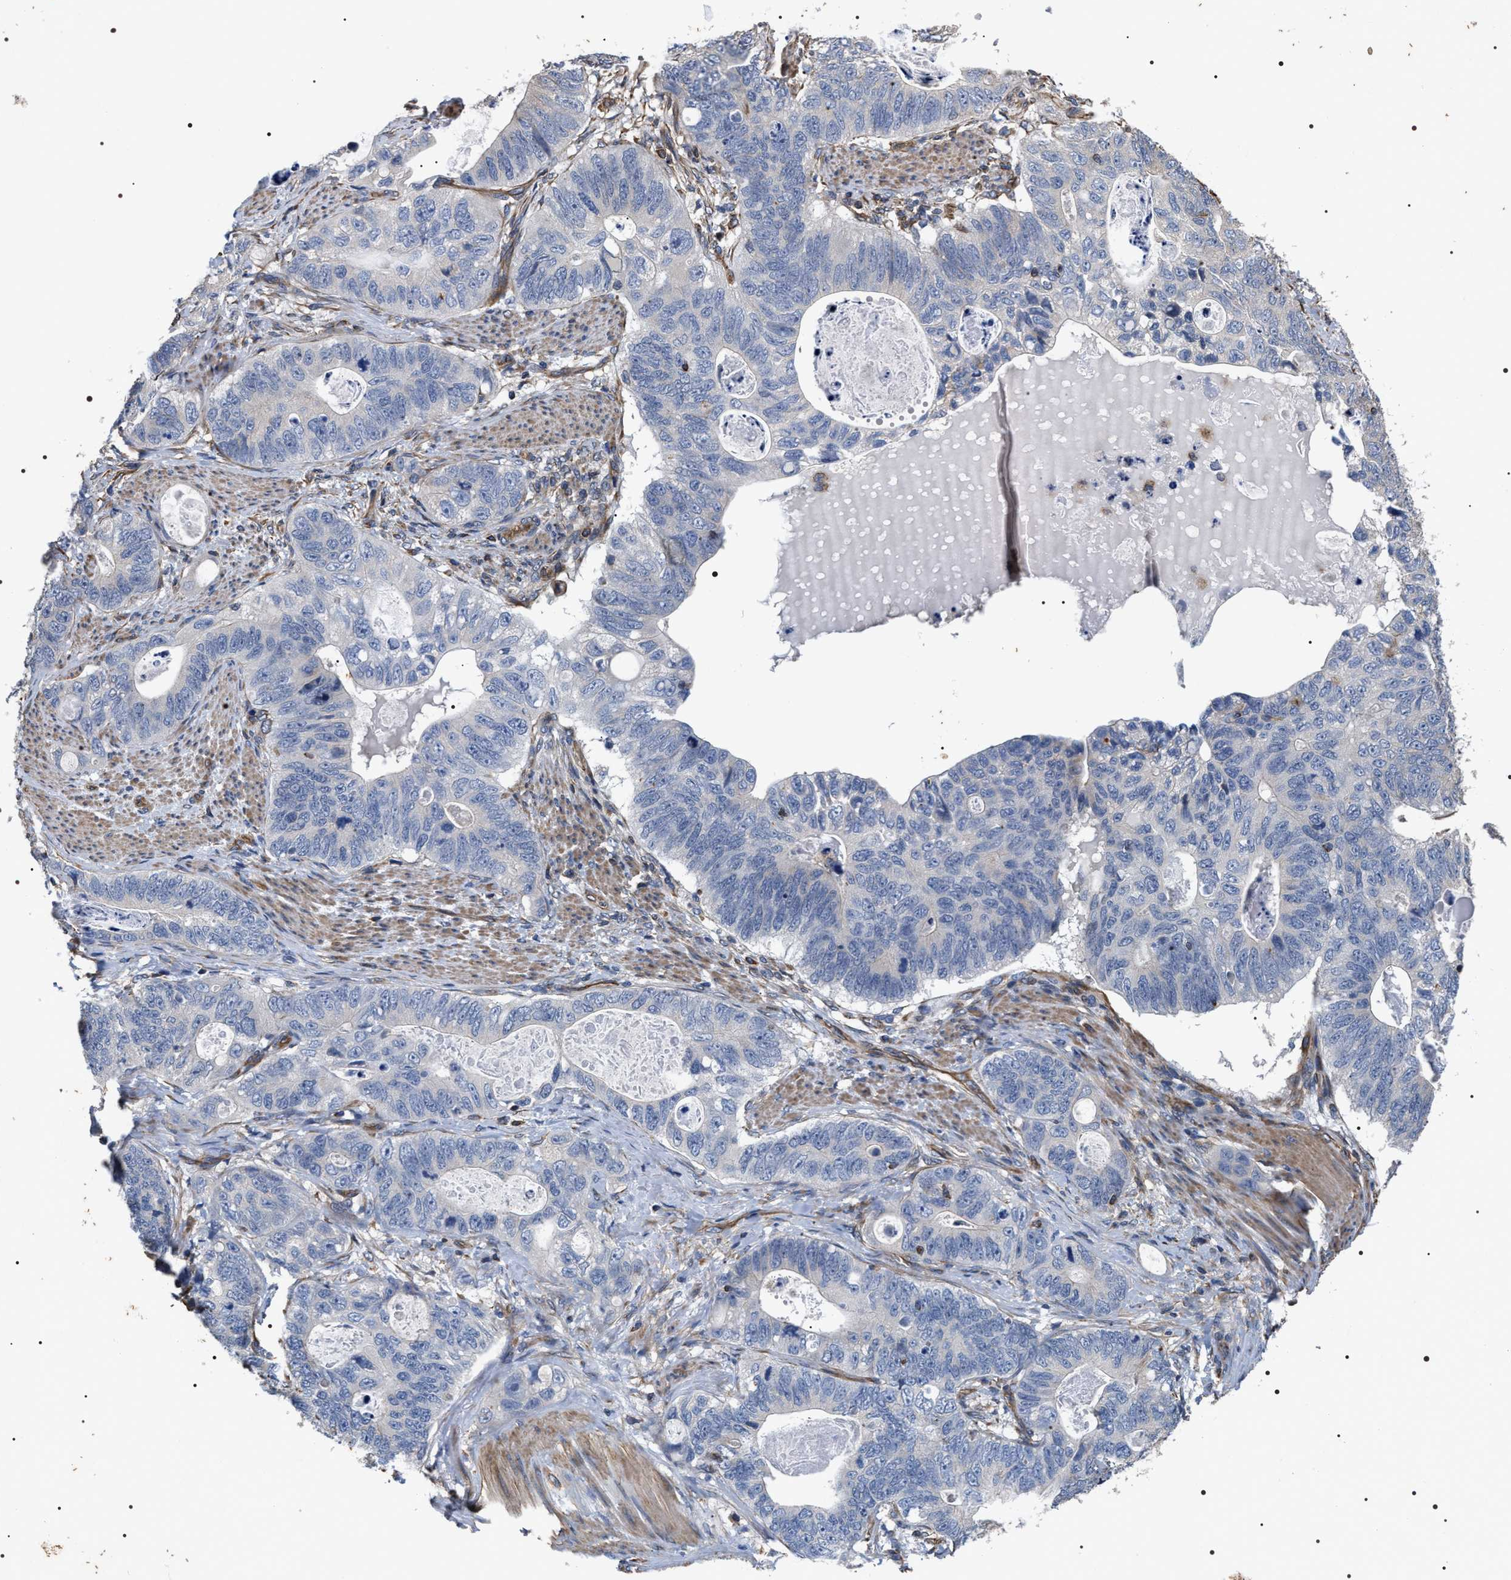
{"staining": {"intensity": "negative", "quantity": "none", "location": "none"}, "tissue": "stomach cancer", "cell_type": "Tumor cells", "image_type": "cancer", "snomed": [{"axis": "morphology", "description": "Normal tissue, NOS"}, {"axis": "morphology", "description": "Adenocarcinoma, NOS"}, {"axis": "topography", "description": "Stomach"}], "caption": "Stomach adenocarcinoma was stained to show a protein in brown. There is no significant staining in tumor cells. The staining is performed using DAB (3,3'-diaminobenzidine) brown chromogen with nuclei counter-stained in using hematoxylin.", "gene": "TSPAN33", "patient": {"sex": "female", "age": 89}}